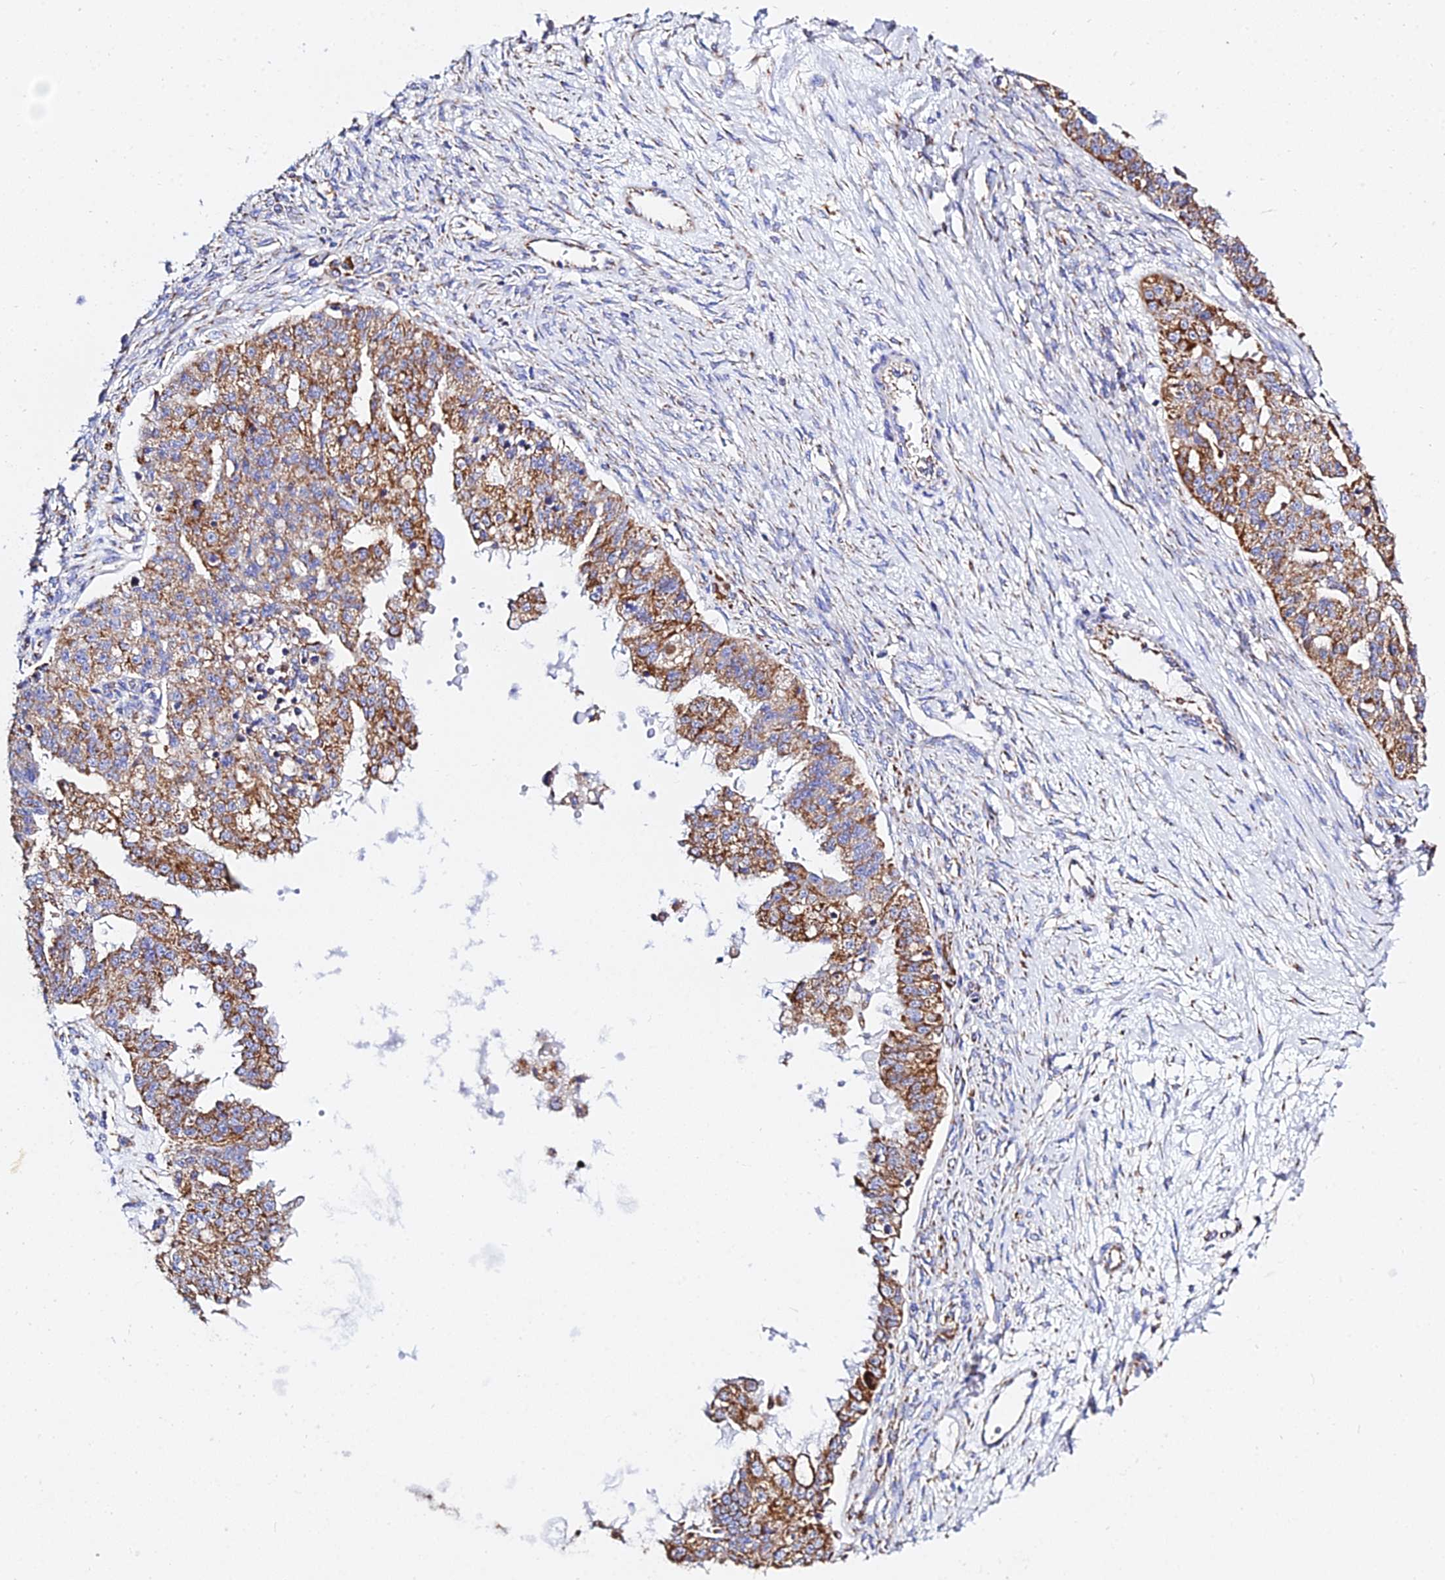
{"staining": {"intensity": "moderate", "quantity": ">75%", "location": "cytoplasmic/membranous"}, "tissue": "ovarian cancer", "cell_type": "Tumor cells", "image_type": "cancer", "snomed": [{"axis": "morphology", "description": "Cystadenocarcinoma, serous, NOS"}, {"axis": "topography", "description": "Ovary"}], "caption": "Serous cystadenocarcinoma (ovarian) was stained to show a protein in brown. There is medium levels of moderate cytoplasmic/membranous expression in about >75% of tumor cells.", "gene": "ZNF573", "patient": {"sex": "female", "age": 58}}